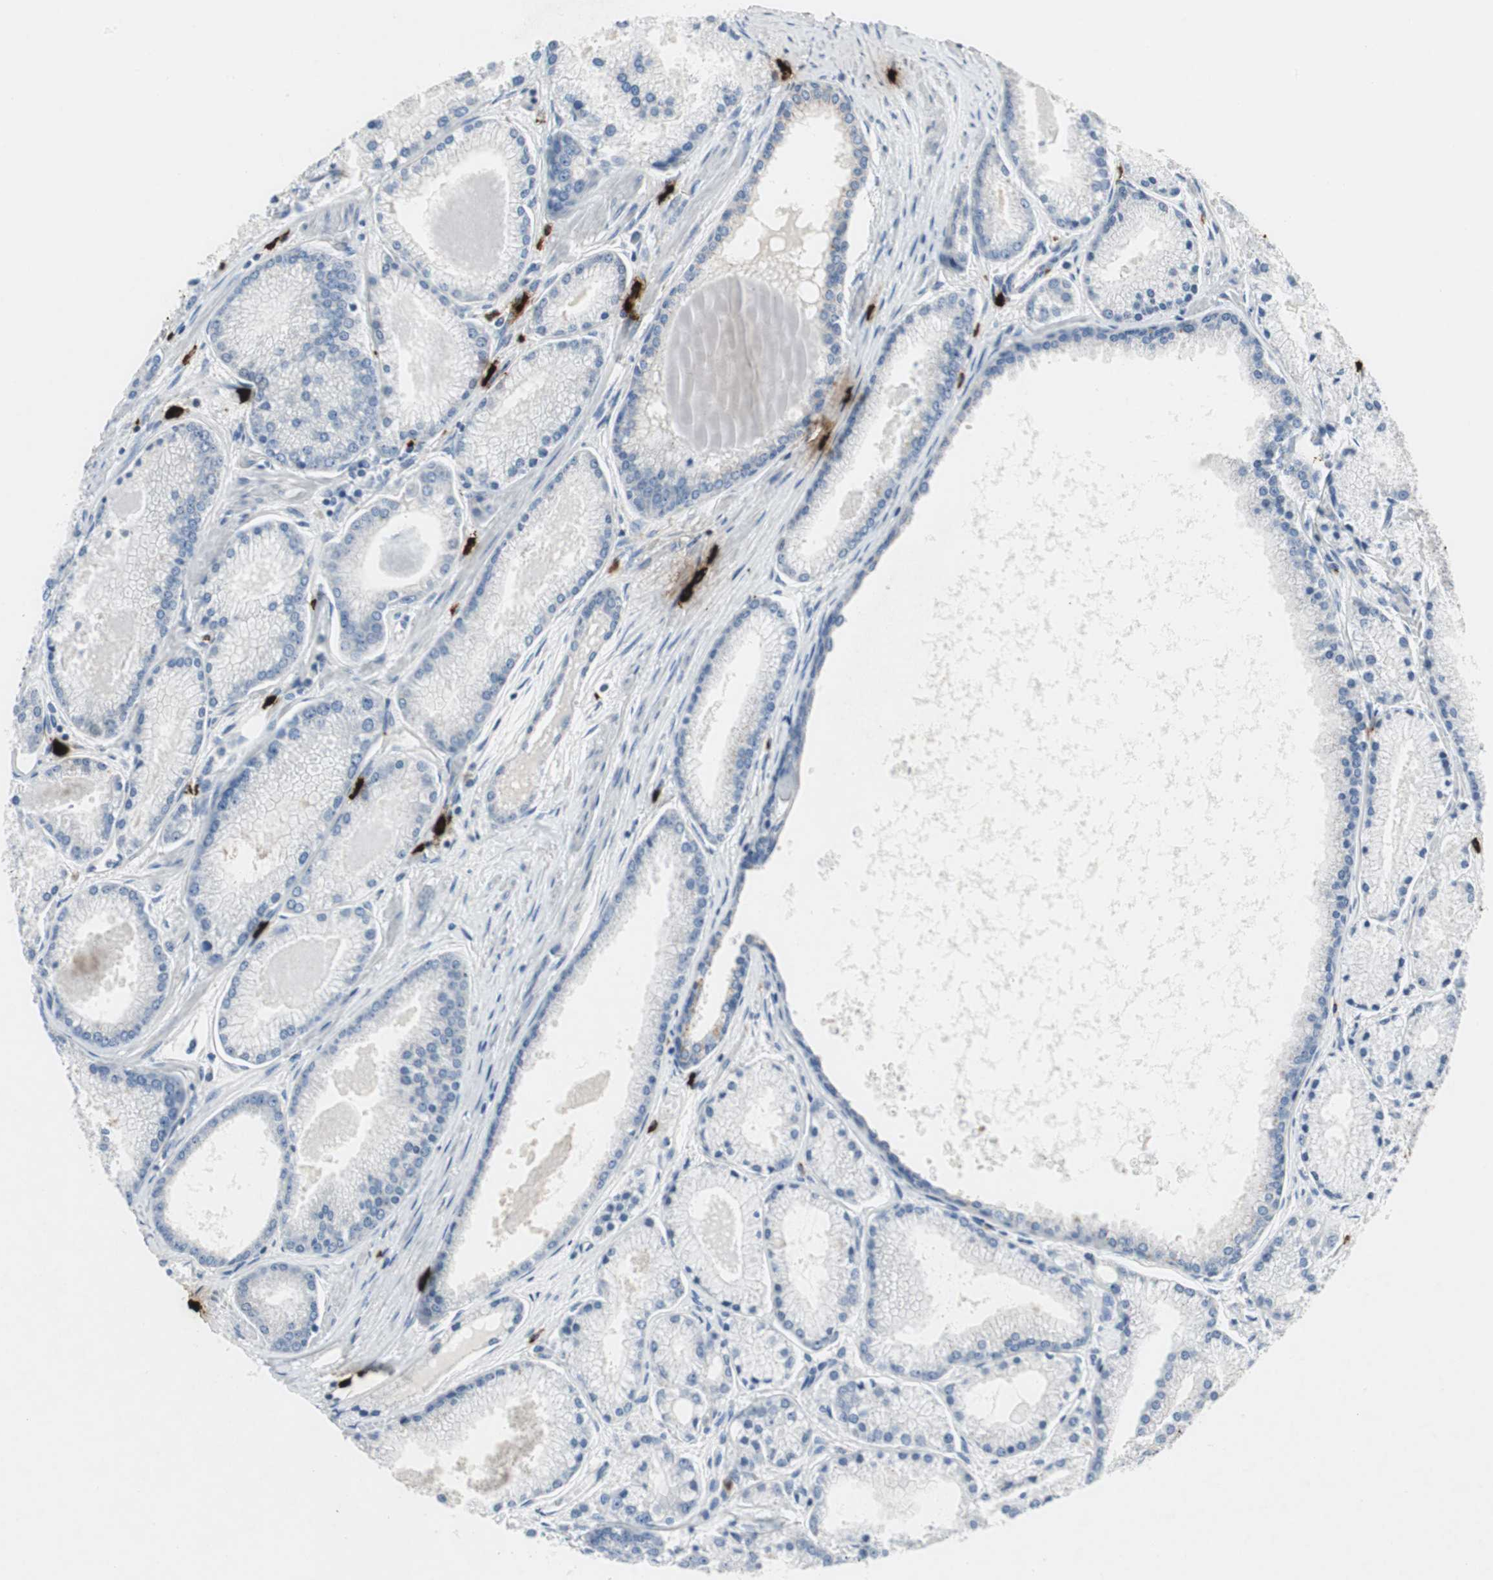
{"staining": {"intensity": "negative", "quantity": "none", "location": "none"}, "tissue": "prostate cancer", "cell_type": "Tumor cells", "image_type": "cancer", "snomed": [{"axis": "morphology", "description": "Adenocarcinoma, High grade"}, {"axis": "topography", "description": "Prostate"}], "caption": "The micrograph displays no staining of tumor cells in adenocarcinoma (high-grade) (prostate). (DAB (3,3'-diaminobenzidine) immunohistochemistry (IHC) with hematoxylin counter stain).", "gene": "CPA3", "patient": {"sex": "male", "age": 61}}